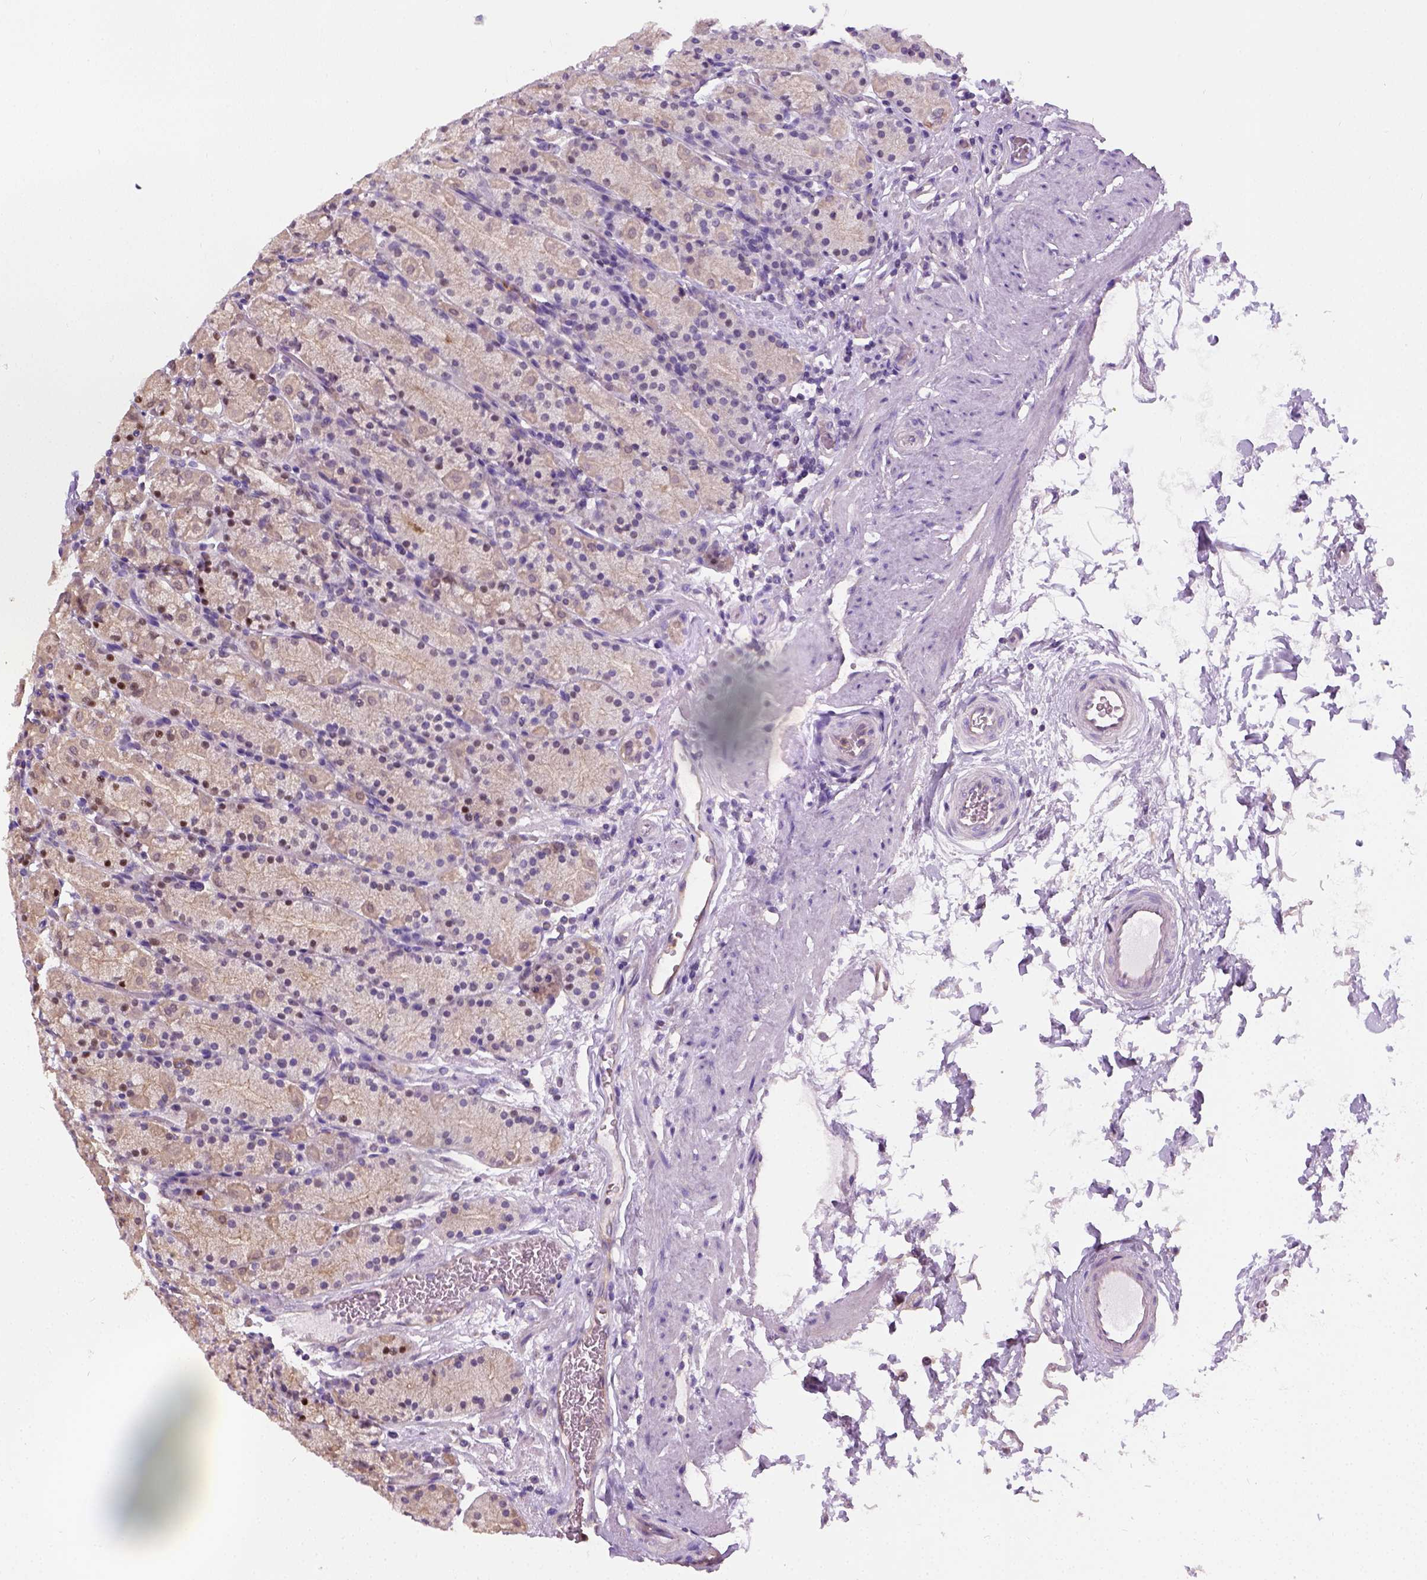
{"staining": {"intensity": "moderate", "quantity": "<25%", "location": "cytoplasmic/membranous,nuclear"}, "tissue": "stomach", "cell_type": "Glandular cells", "image_type": "normal", "snomed": [{"axis": "morphology", "description": "Normal tissue, NOS"}, {"axis": "topography", "description": "Stomach, upper"}, {"axis": "topography", "description": "Stomach"}], "caption": "Brown immunohistochemical staining in normal human stomach displays moderate cytoplasmic/membranous,nuclear positivity in approximately <25% of glandular cells. The protein of interest is shown in brown color, while the nuclei are stained blue.", "gene": "CRACR2A", "patient": {"sex": "male", "age": 62}}